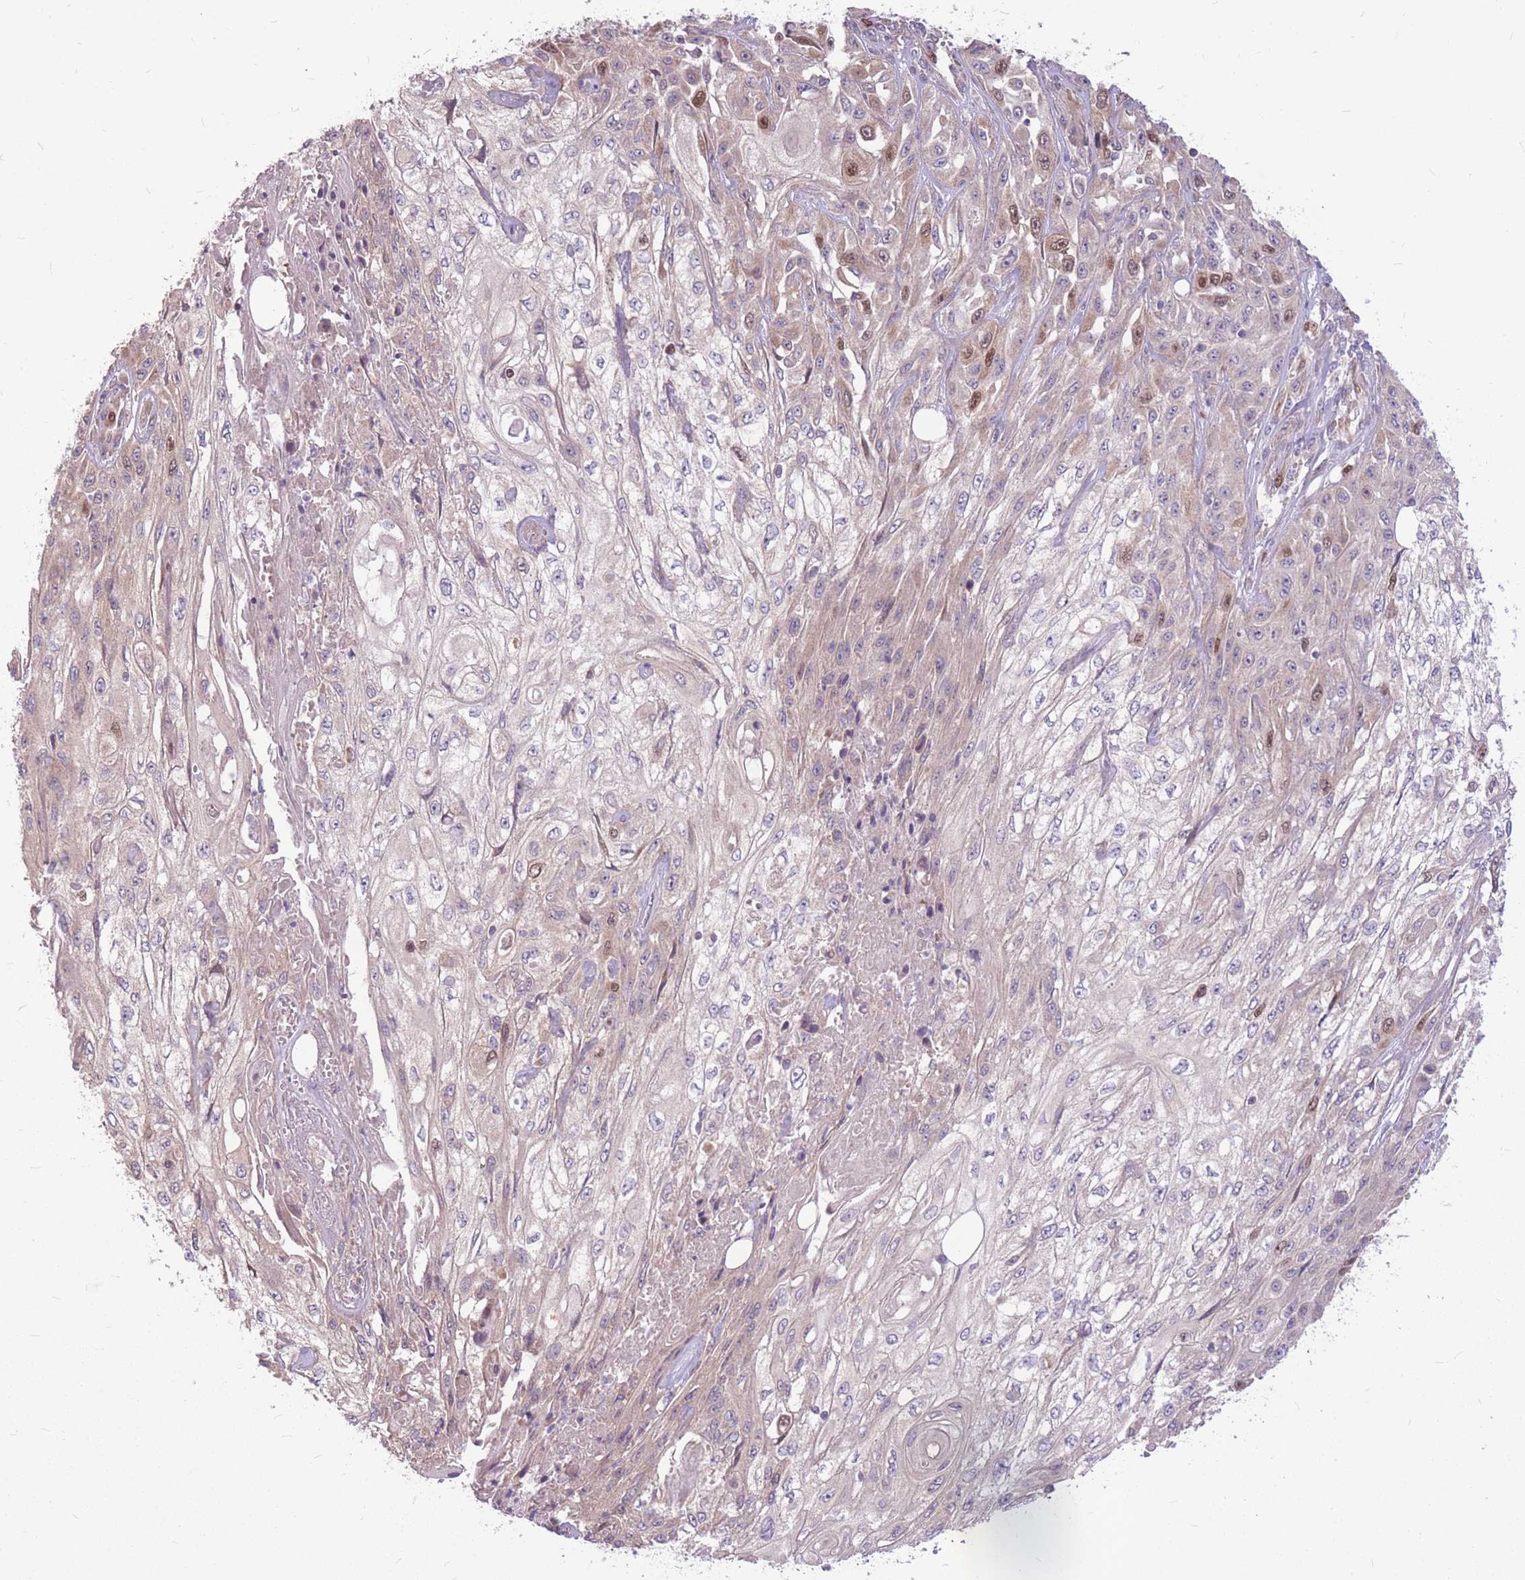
{"staining": {"intensity": "moderate", "quantity": "<25%", "location": "nuclear"}, "tissue": "skin cancer", "cell_type": "Tumor cells", "image_type": "cancer", "snomed": [{"axis": "morphology", "description": "Squamous cell carcinoma, NOS"}, {"axis": "morphology", "description": "Squamous cell carcinoma, metastatic, NOS"}, {"axis": "topography", "description": "Skin"}, {"axis": "topography", "description": "Lymph node"}], "caption": "Protein staining of skin squamous cell carcinoma tissue demonstrates moderate nuclear expression in approximately <25% of tumor cells.", "gene": "GMNN", "patient": {"sex": "male", "age": 75}}